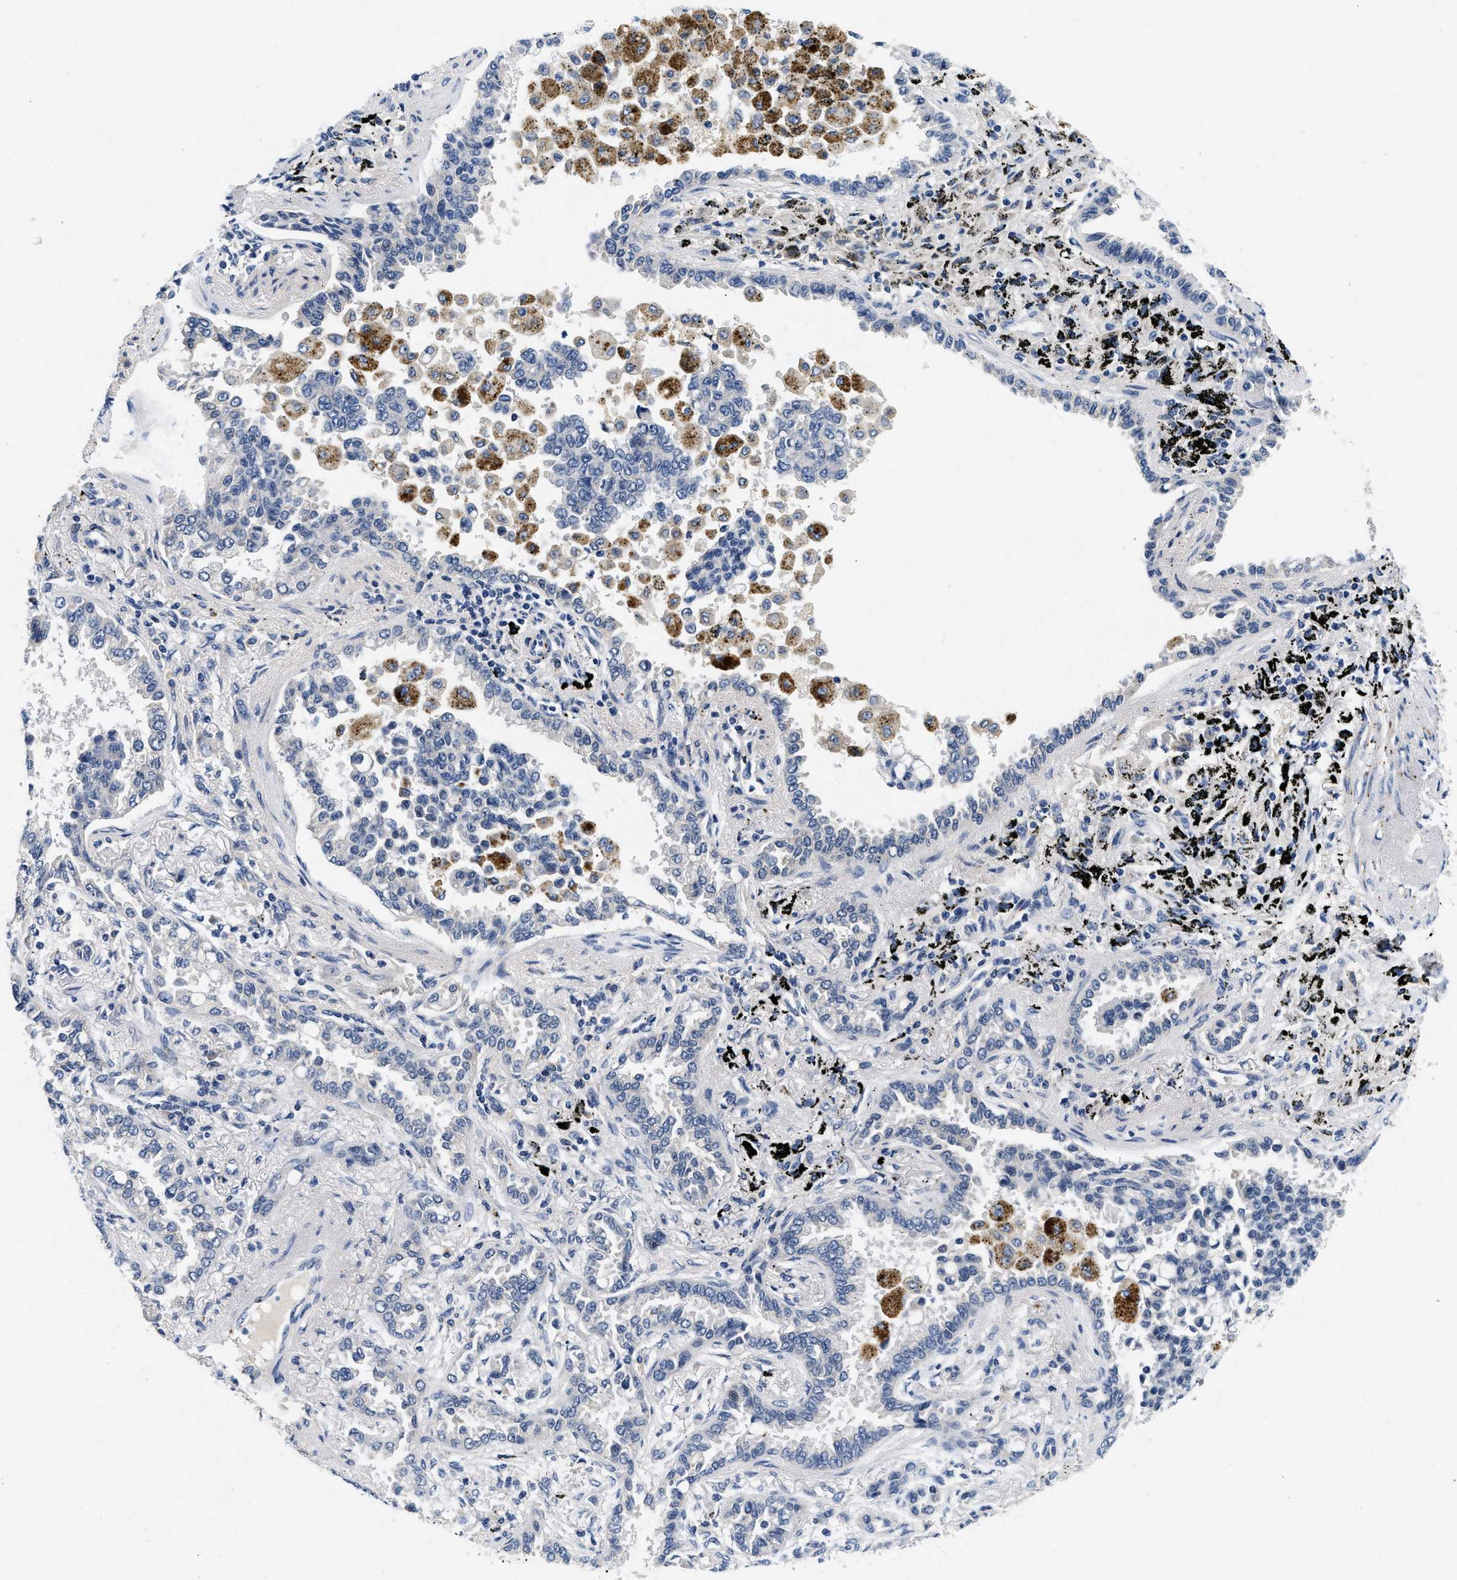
{"staining": {"intensity": "negative", "quantity": "none", "location": "none"}, "tissue": "lung cancer", "cell_type": "Tumor cells", "image_type": "cancer", "snomed": [{"axis": "morphology", "description": "Normal tissue, NOS"}, {"axis": "morphology", "description": "Adenocarcinoma, NOS"}, {"axis": "topography", "description": "Lung"}], "caption": "High power microscopy photomicrograph of an immunohistochemistry (IHC) image of lung cancer (adenocarcinoma), revealing no significant expression in tumor cells.", "gene": "PDP1", "patient": {"sex": "male", "age": 59}}